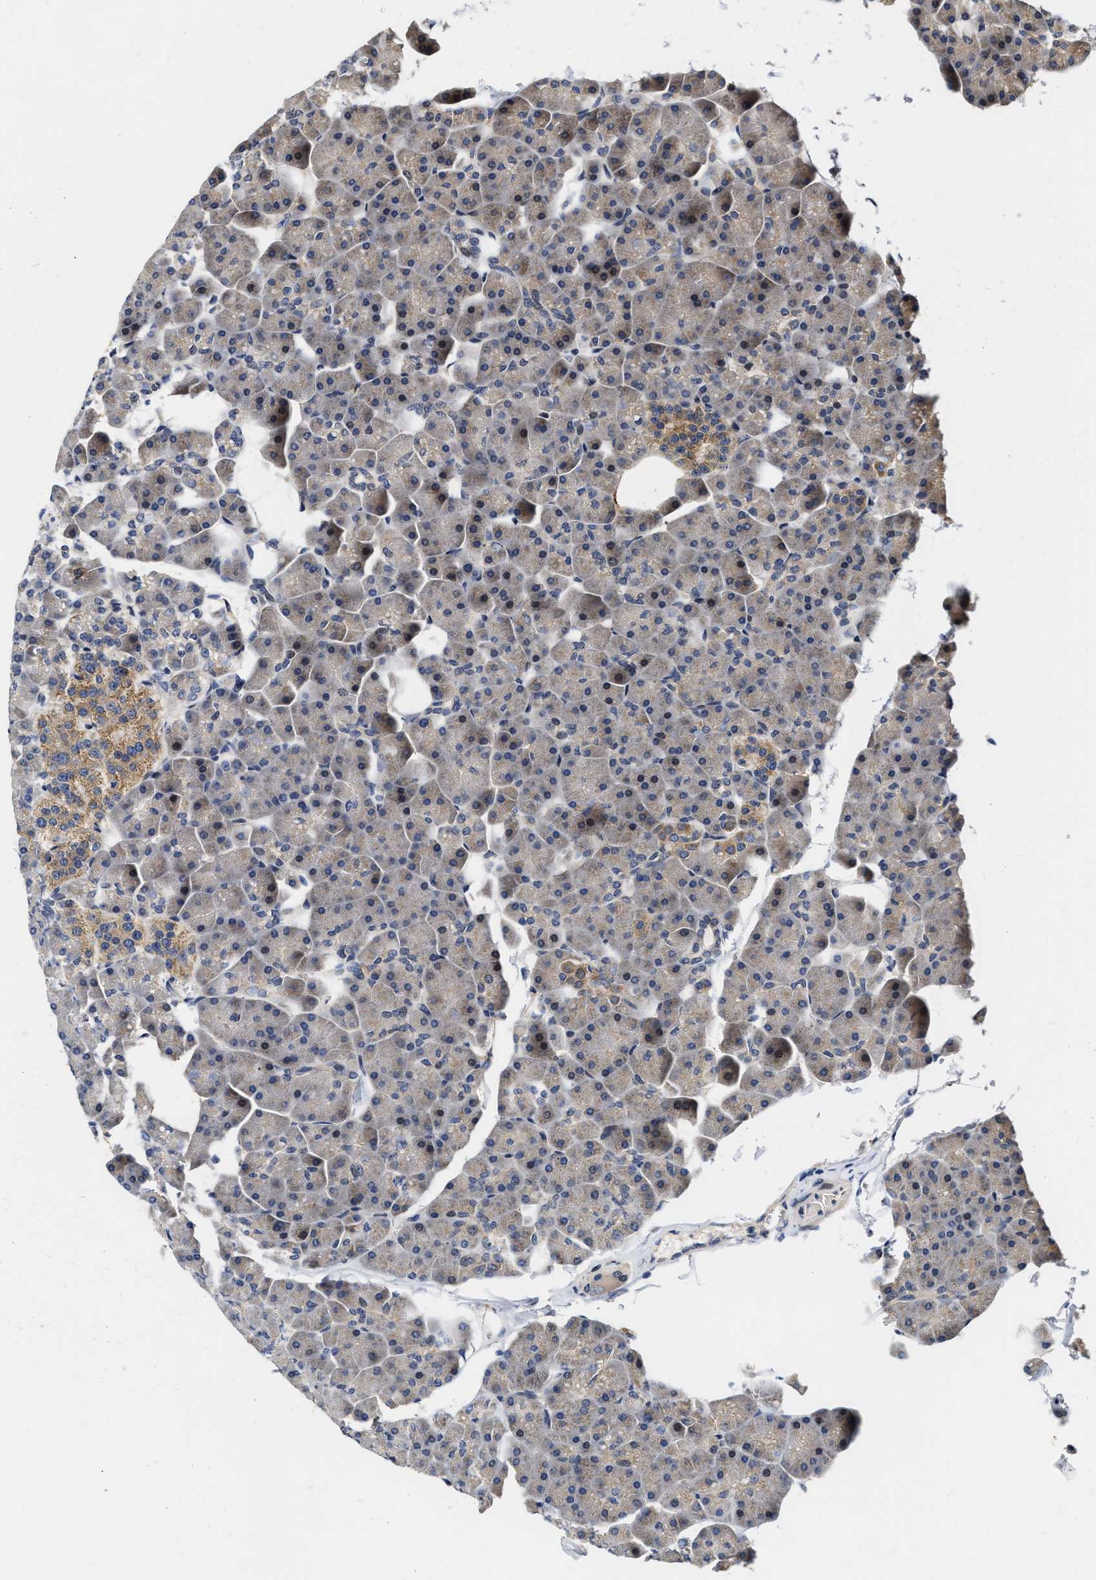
{"staining": {"intensity": "weak", "quantity": "25%-75%", "location": "cytoplasmic/membranous"}, "tissue": "pancreas", "cell_type": "Exocrine glandular cells", "image_type": "normal", "snomed": [{"axis": "morphology", "description": "Normal tissue, NOS"}, {"axis": "topography", "description": "Pancreas"}], "caption": "Pancreas stained with a brown dye reveals weak cytoplasmic/membranous positive expression in about 25%-75% of exocrine glandular cells.", "gene": "SCYL2", "patient": {"sex": "male", "age": 35}}